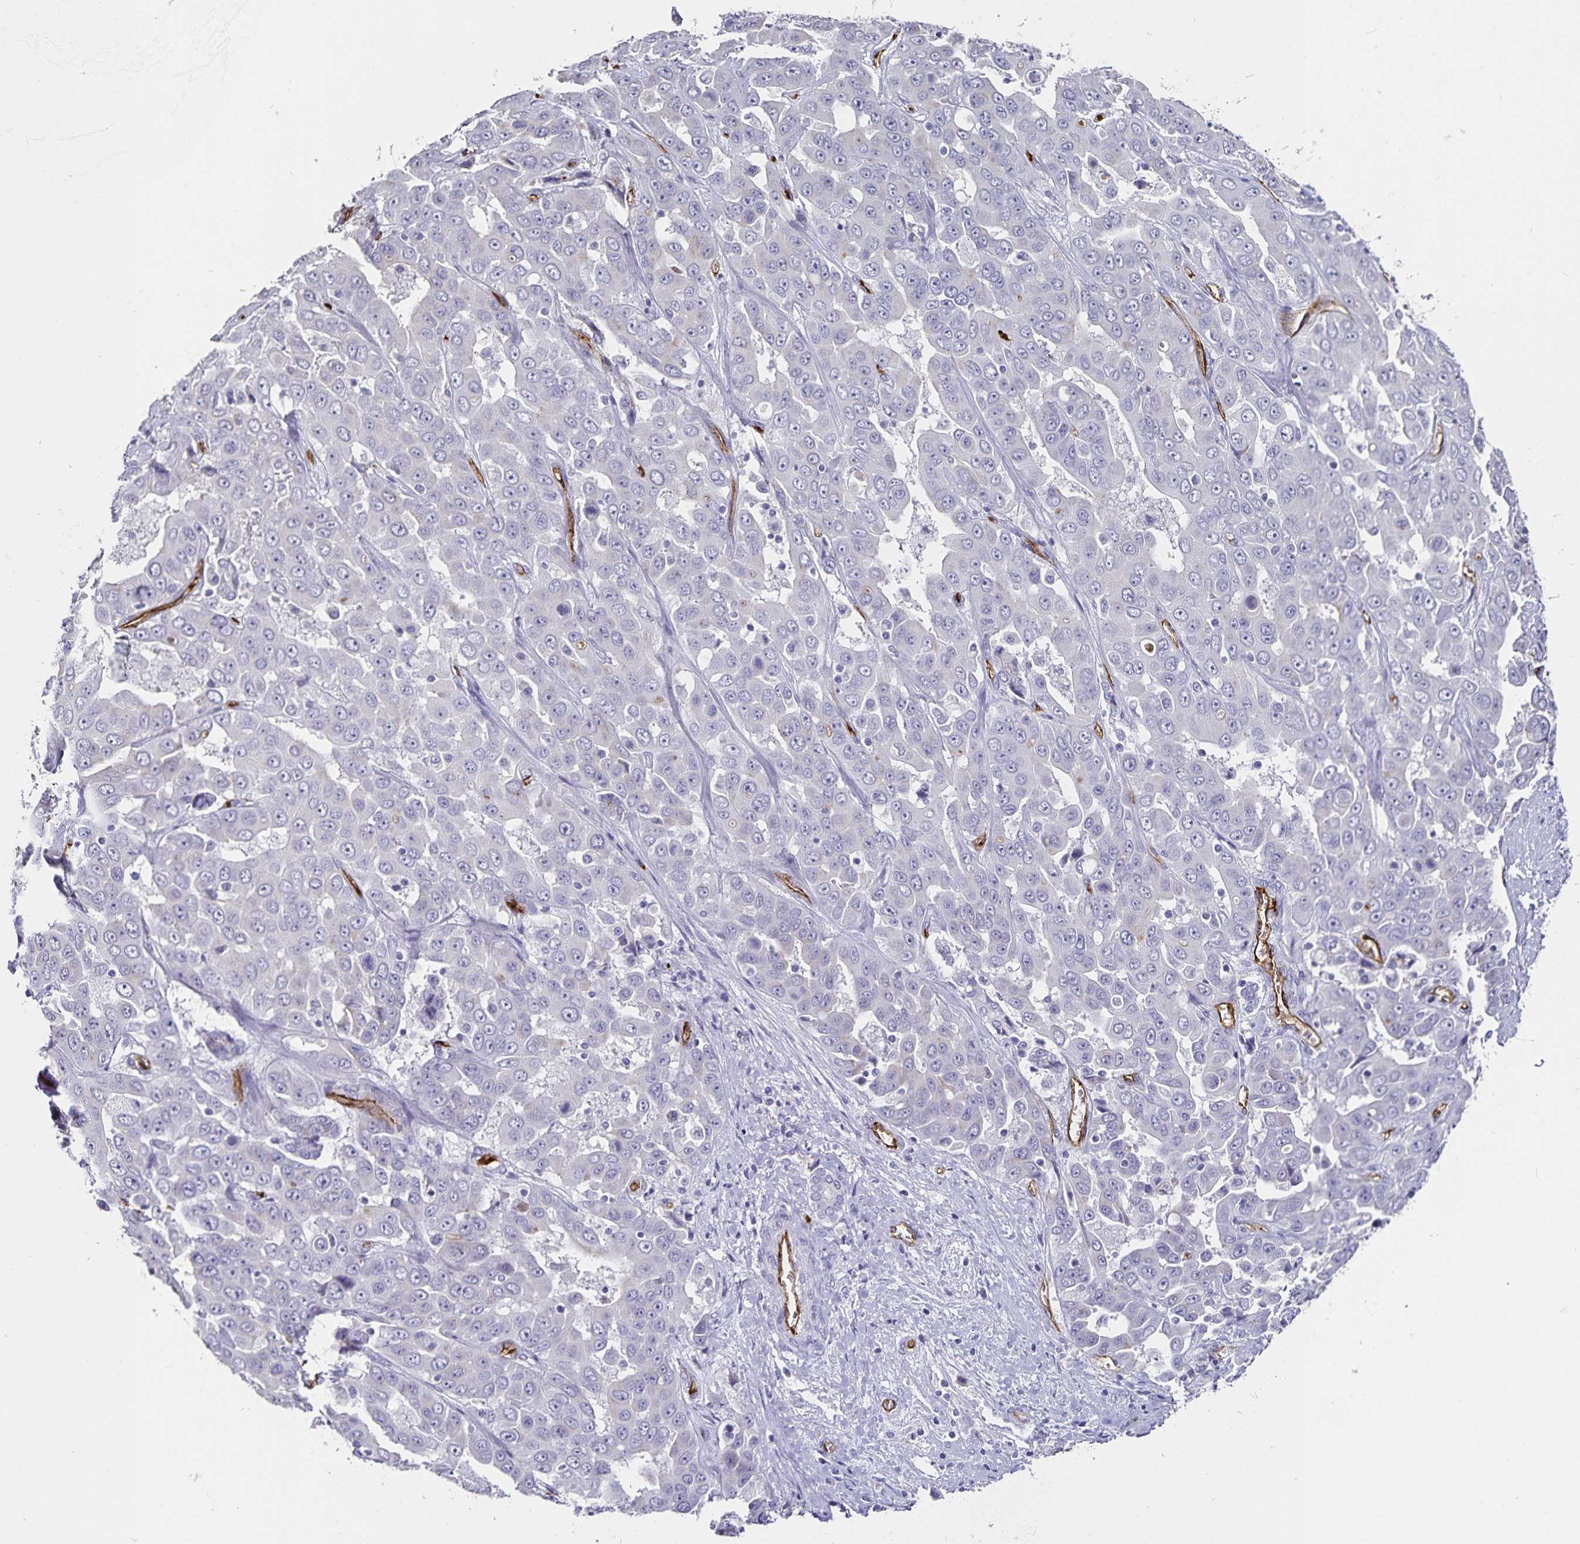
{"staining": {"intensity": "negative", "quantity": "none", "location": "none"}, "tissue": "liver cancer", "cell_type": "Tumor cells", "image_type": "cancer", "snomed": [{"axis": "morphology", "description": "Cholangiocarcinoma"}, {"axis": "topography", "description": "Liver"}], "caption": "Immunohistochemistry histopathology image of neoplastic tissue: human liver cancer (cholangiocarcinoma) stained with DAB (3,3'-diaminobenzidine) shows no significant protein positivity in tumor cells.", "gene": "PODXL", "patient": {"sex": "female", "age": 52}}